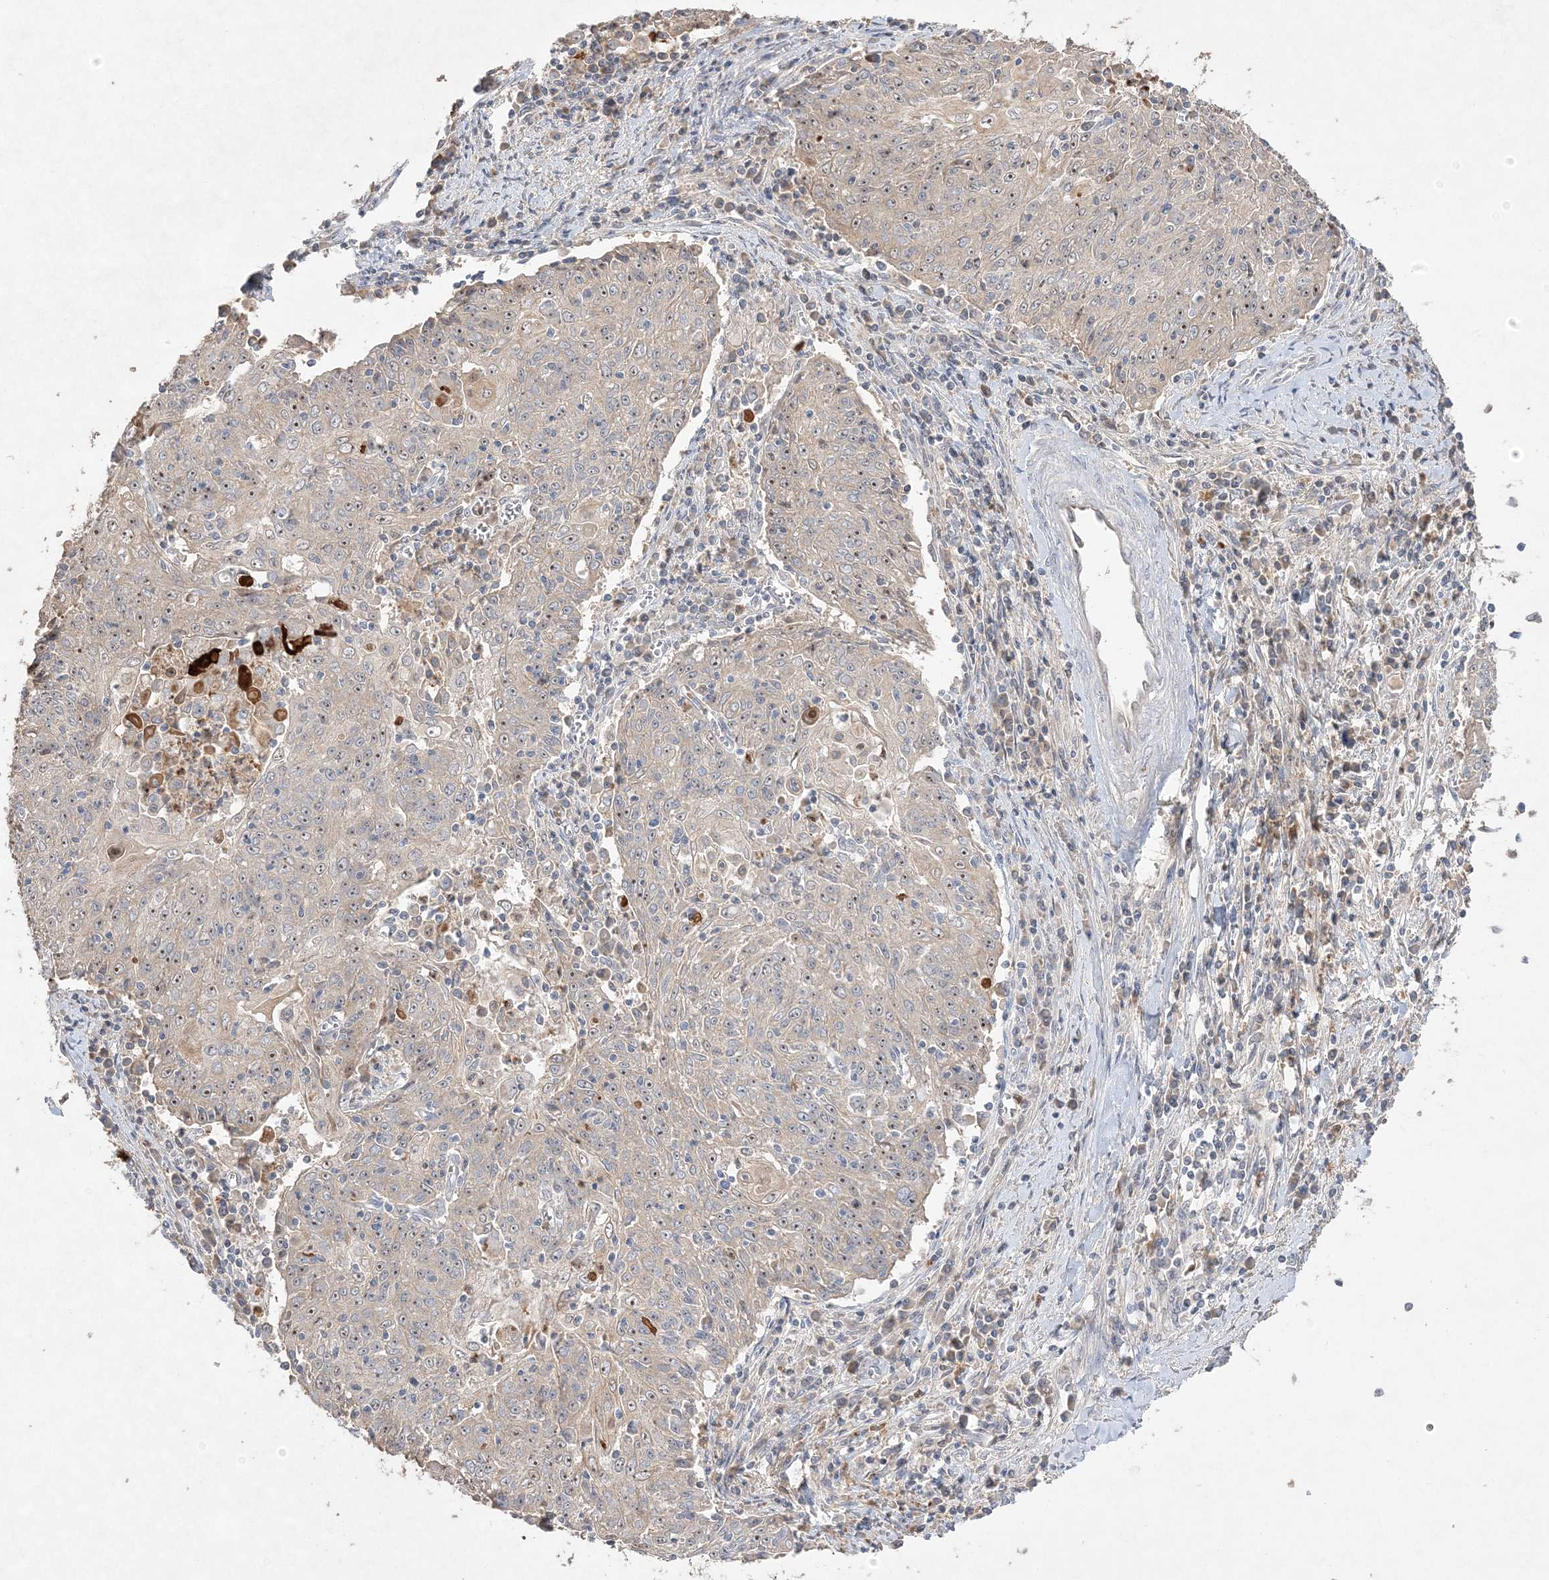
{"staining": {"intensity": "negative", "quantity": "none", "location": "none"}, "tissue": "cervical cancer", "cell_type": "Tumor cells", "image_type": "cancer", "snomed": [{"axis": "morphology", "description": "Squamous cell carcinoma, NOS"}, {"axis": "topography", "description": "Cervix"}], "caption": "Protein analysis of cervical squamous cell carcinoma exhibits no significant expression in tumor cells.", "gene": "NOP16", "patient": {"sex": "female", "age": 48}}